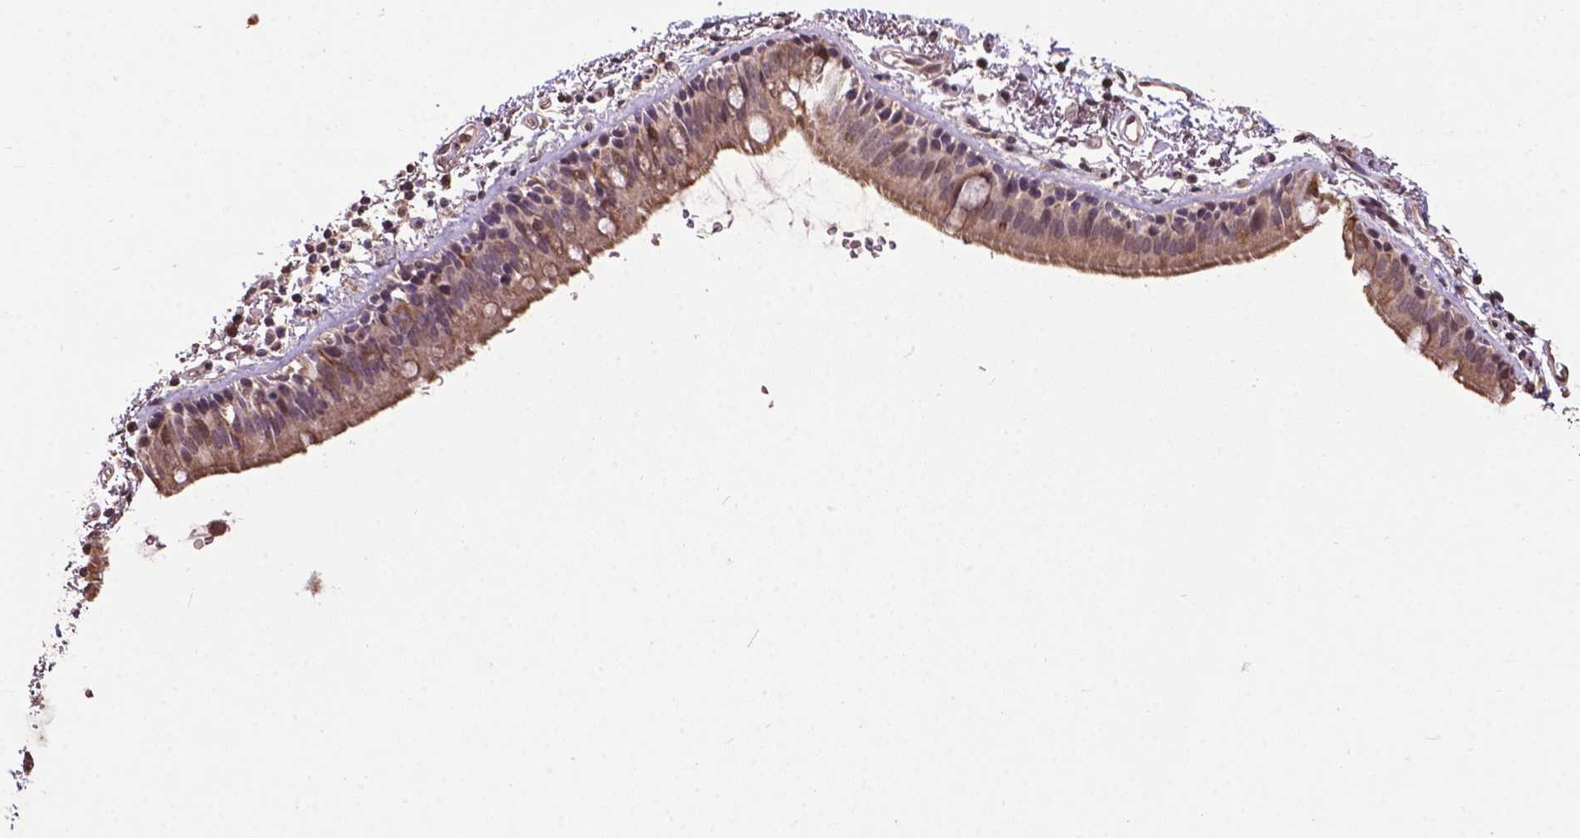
{"staining": {"intensity": "moderate", "quantity": ">75%", "location": "cytoplasmic/membranous"}, "tissue": "bronchus", "cell_type": "Respiratory epithelial cells", "image_type": "normal", "snomed": [{"axis": "morphology", "description": "Normal tissue, NOS"}, {"axis": "topography", "description": "Lymph node"}, {"axis": "topography", "description": "Bronchus"}], "caption": "Immunohistochemistry staining of benign bronchus, which exhibits medium levels of moderate cytoplasmic/membranous staining in about >75% of respiratory epithelial cells indicating moderate cytoplasmic/membranous protein staining. The staining was performed using DAB (3,3'-diaminobenzidine) (brown) for protein detection and nuclei were counterstained in hematoxylin (blue).", "gene": "GLRA2", "patient": {"sex": "female", "age": 70}}